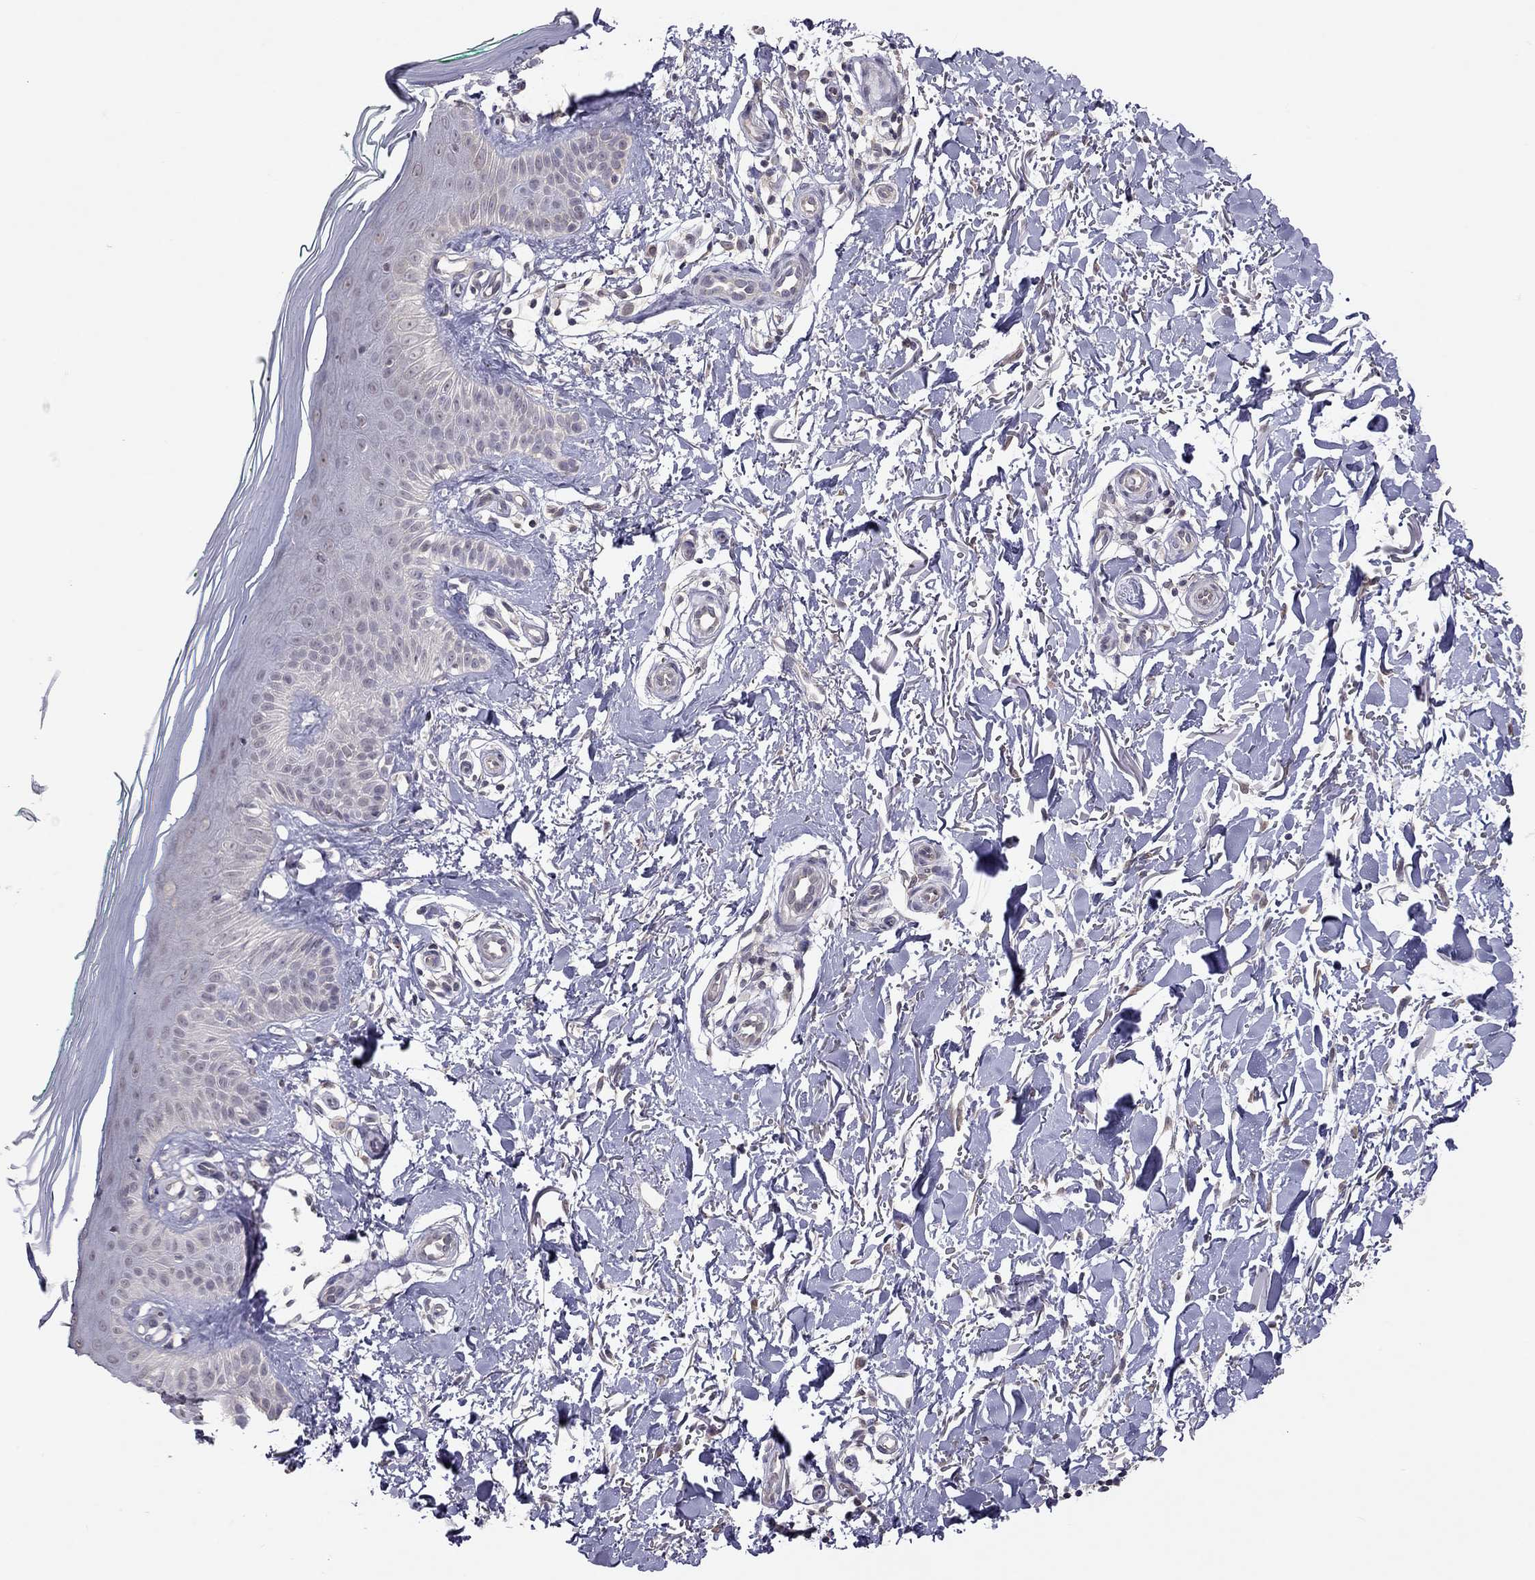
{"staining": {"intensity": "negative", "quantity": "none", "location": "none"}, "tissue": "skin", "cell_type": "Fibroblasts", "image_type": "normal", "snomed": [{"axis": "morphology", "description": "Normal tissue, NOS"}, {"axis": "morphology", "description": "Inflammation, NOS"}, {"axis": "morphology", "description": "Fibrosis, NOS"}, {"axis": "topography", "description": "Skin"}], "caption": "Immunohistochemistry image of normal skin stained for a protein (brown), which demonstrates no expression in fibroblasts. (Brightfield microscopy of DAB (3,3'-diaminobenzidine) immunohistochemistry at high magnification).", "gene": "HSF2BP", "patient": {"sex": "male", "age": 71}}